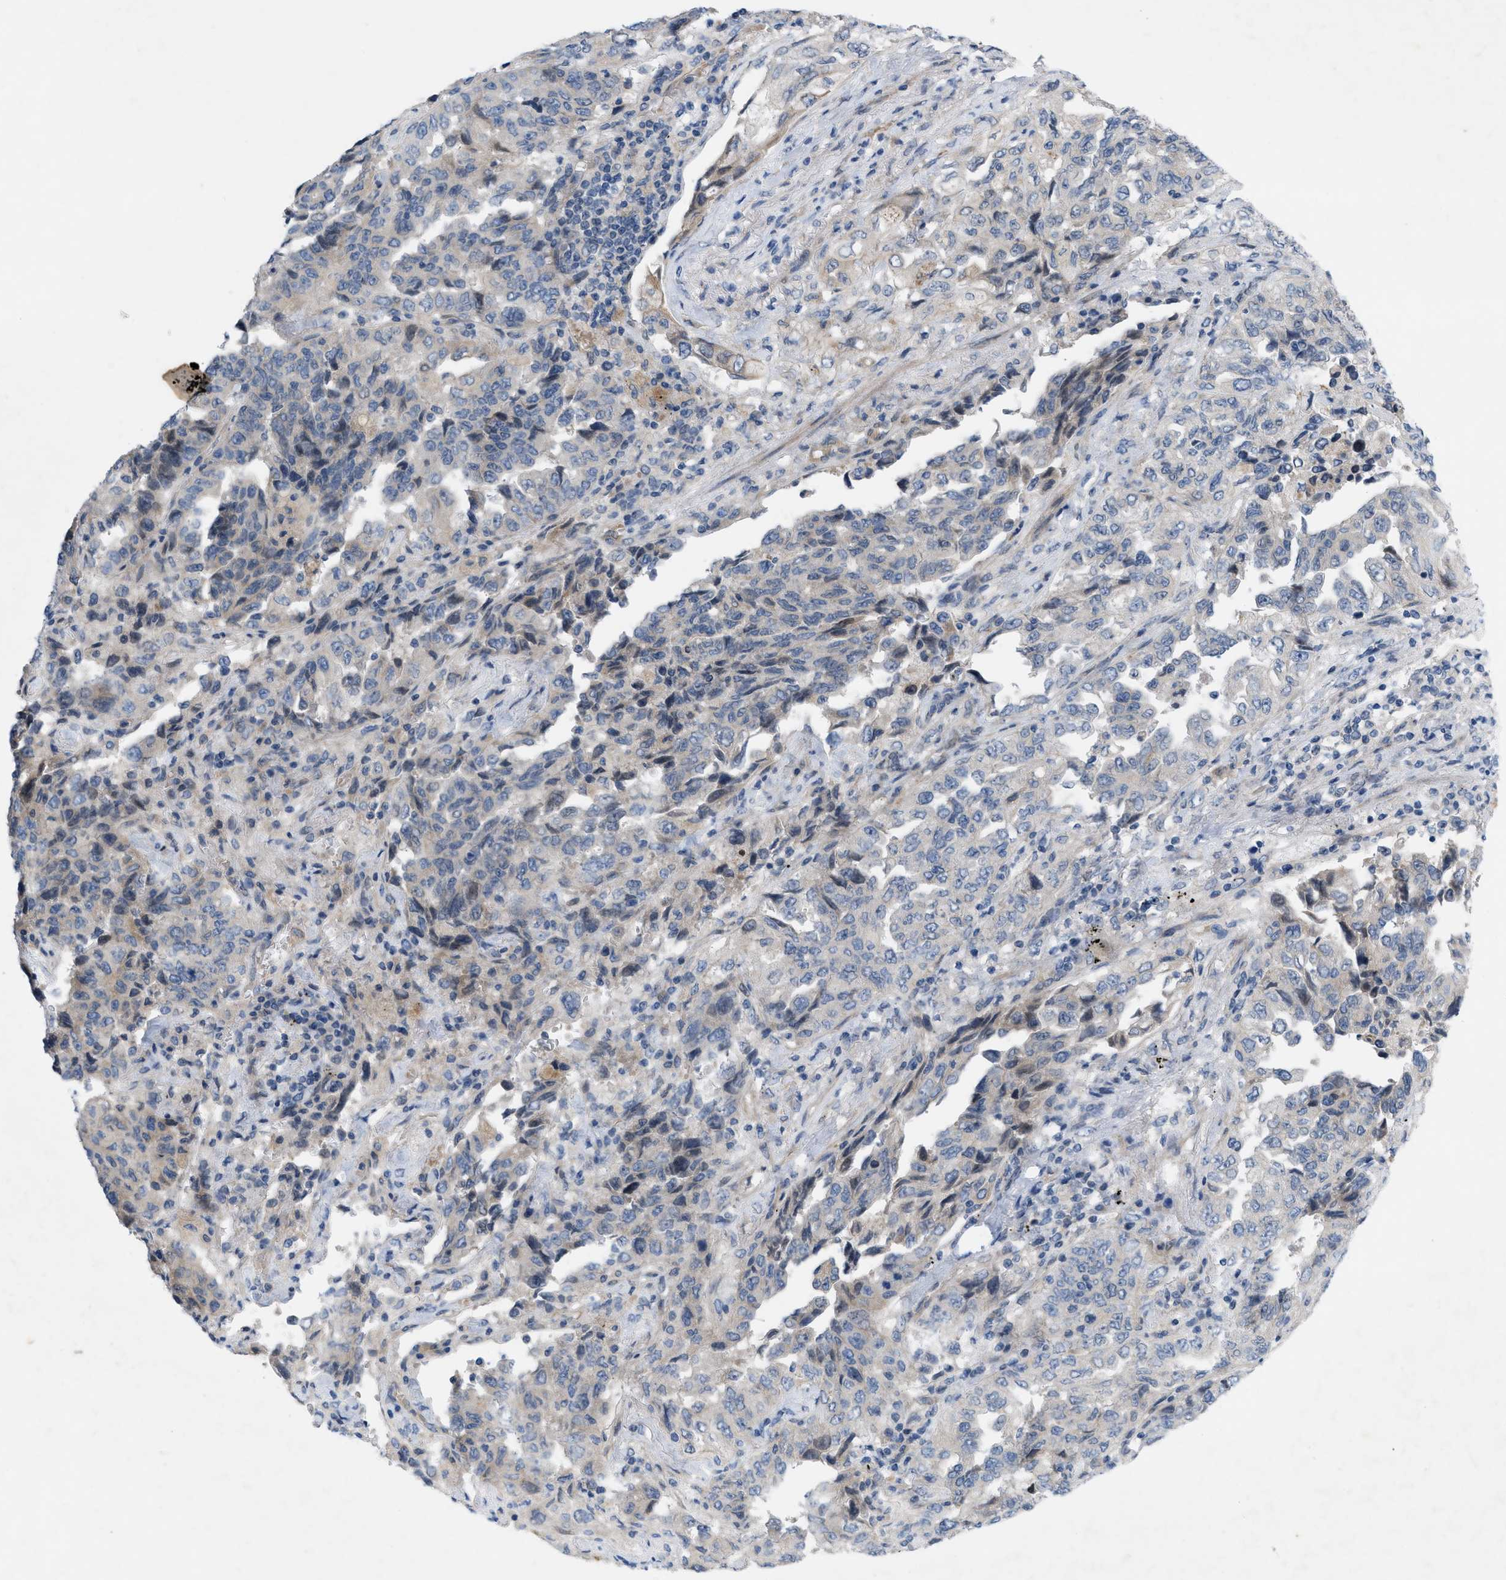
{"staining": {"intensity": "negative", "quantity": "none", "location": "none"}, "tissue": "lung cancer", "cell_type": "Tumor cells", "image_type": "cancer", "snomed": [{"axis": "morphology", "description": "Adenocarcinoma, NOS"}, {"axis": "topography", "description": "Lung"}], "caption": "This is an immunohistochemistry (IHC) photomicrograph of human lung cancer. There is no expression in tumor cells.", "gene": "NDEL1", "patient": {"sex": "female", "age": 51}}